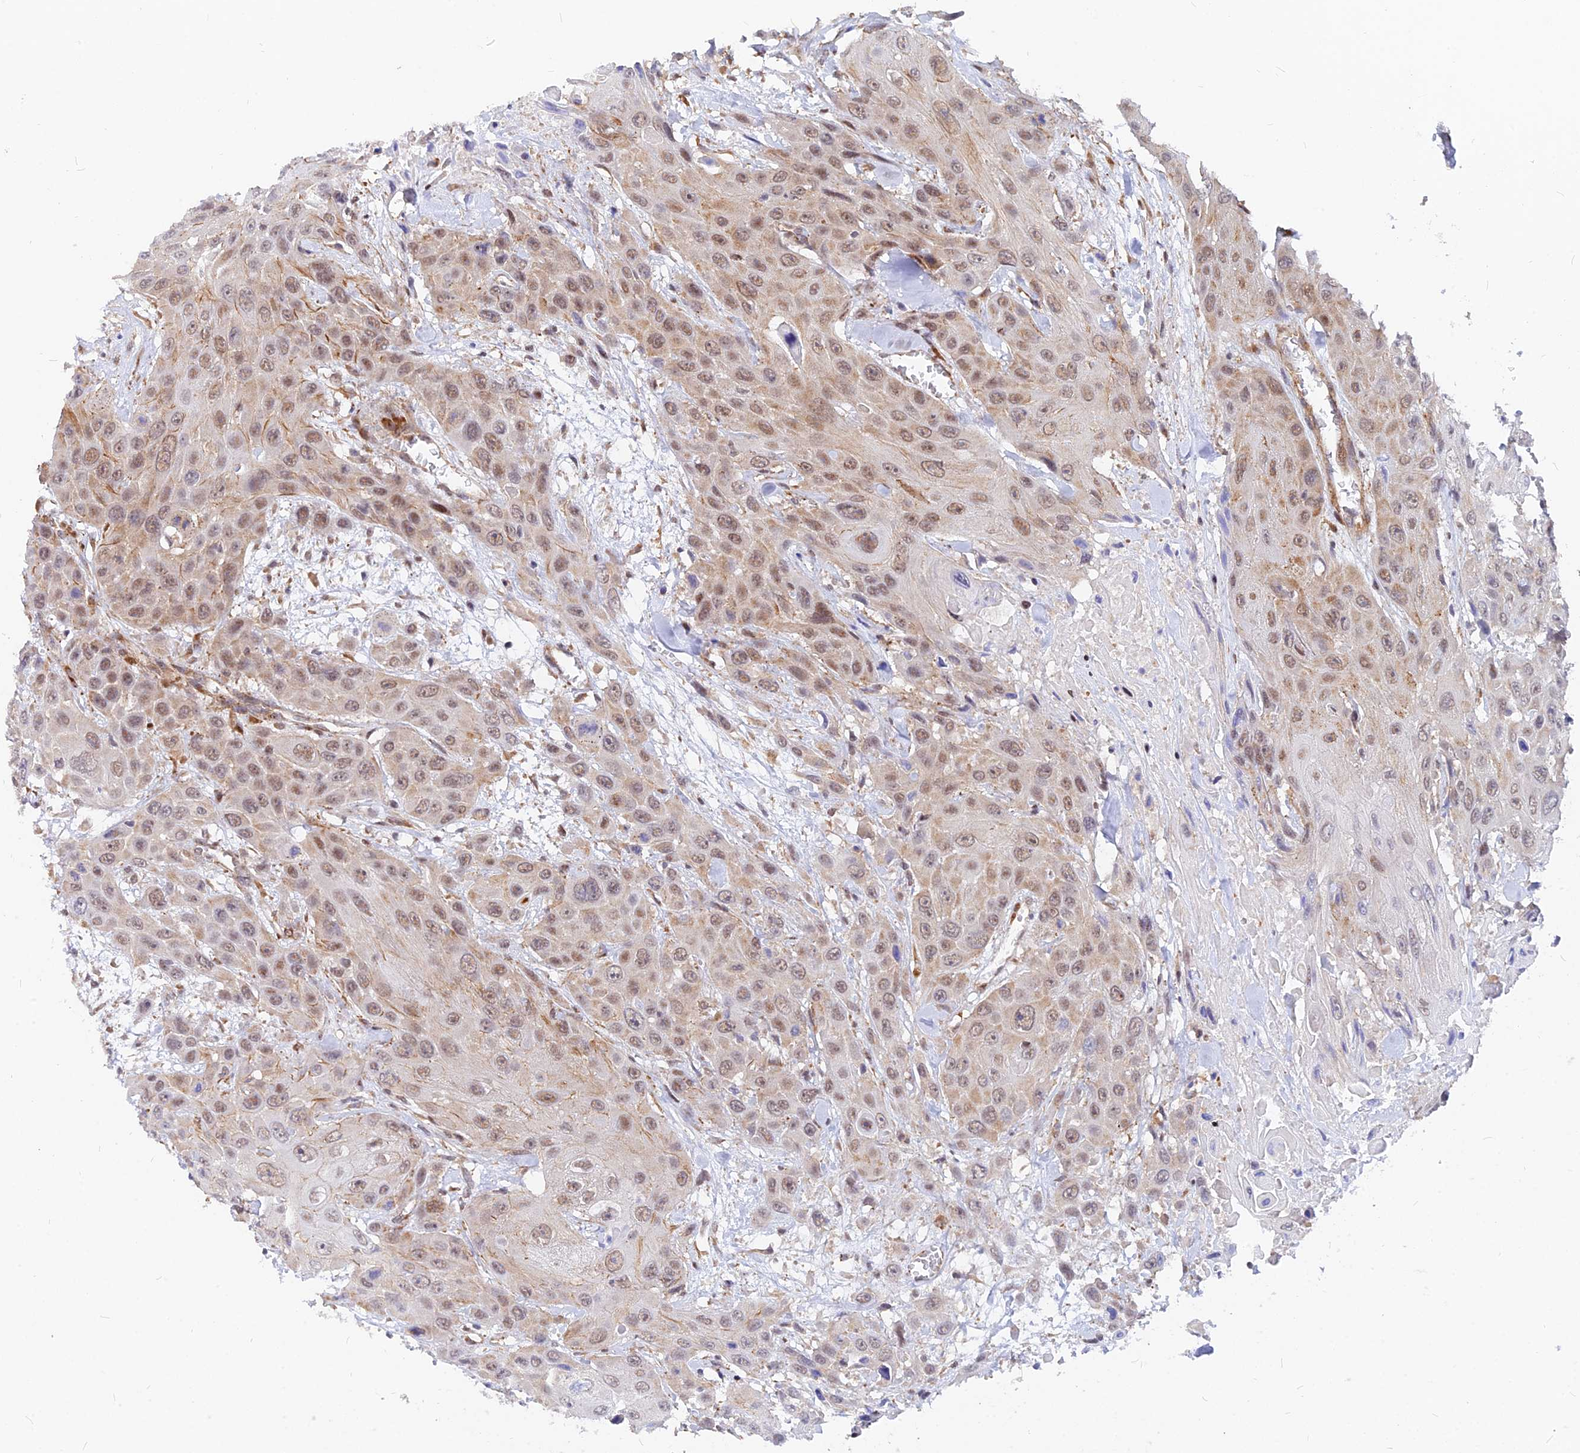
{"staining": {"intensity": "moderate", "quantity": ">75%", "location": "nuclear"}, "tissue": "head and neck cancer", "cell_type": "Tumor cells", "image_type": "cancer", "snomed": [{"axis": "morphology", "description": "Squamous cell carcinoma, NOS"}, {"axis": "topography", "description": "Head-Neck"}], "caption": "Human head and neck cancer (squamous cell carcinoma) stained with a brown dye exhibits moderate nuclear positive staining in about >75% of tumor cells.", "gene": "VSTM2L", "patient": {"sex": "male", "age": 81}}